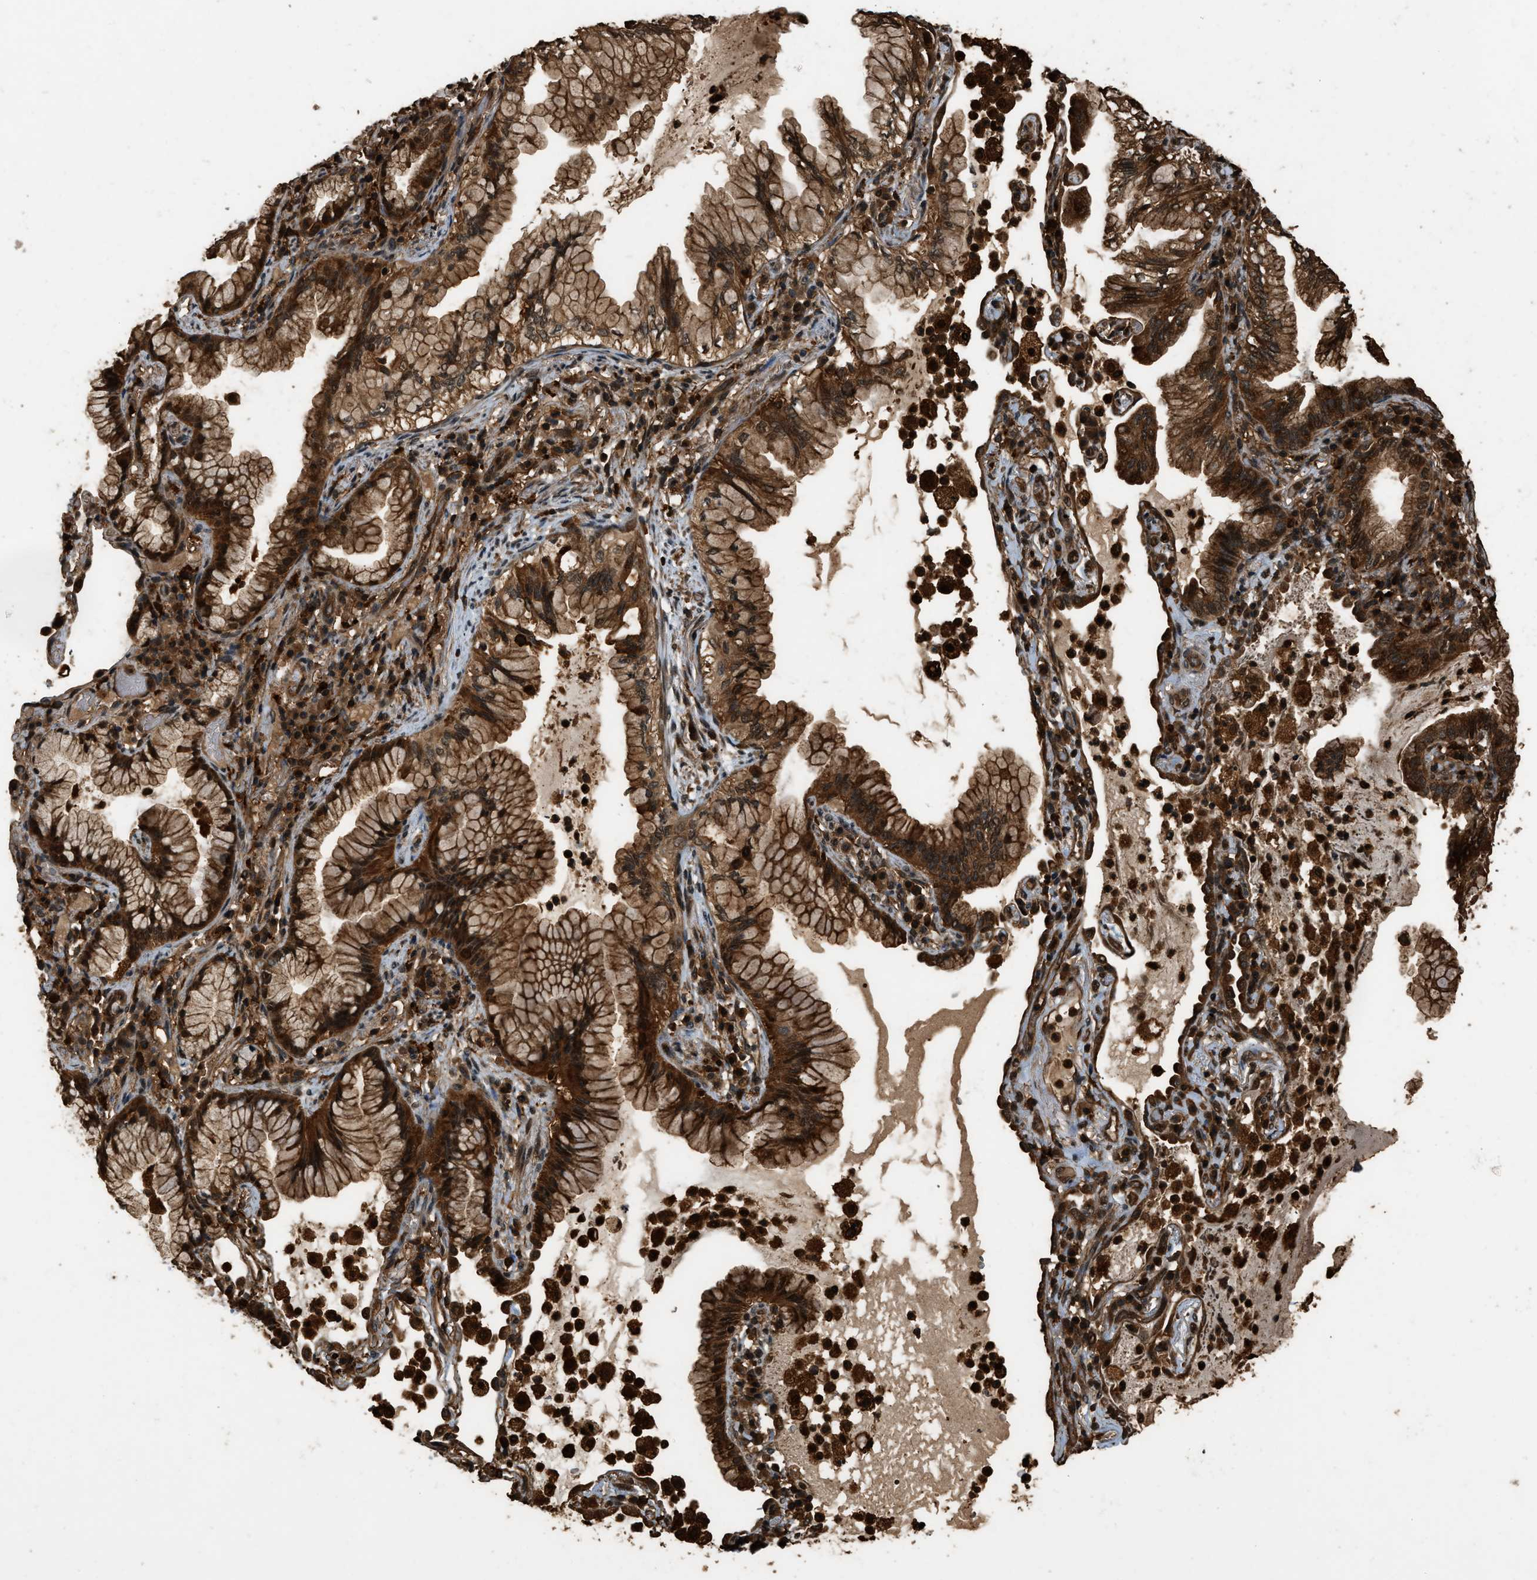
{"staining": {"intensity": "strong", "quantity": ">75%", "location": "cytoplasmic/membranous,nuclear"}, "tissue": "lung cancer", "cell_type": "Tumor cells", "image_type": "cancer", "snomed": [{"axis": "morphology", "description": "Adenocarcinoma, NOS"}, {"axis": "topography", "description": "Lung"}], "caption": "Immunohistochemical staining of human lung adenocarcinoma shows strong cytoplasmic/membranous and nuclear protein expression in about >75% of tumor cells. Immunohistochemistry (ihc) stains the protein of interest in brown and the nuclei are stained blue.", "gene": "RAP2A", "patient": {"sex": "female", "age": 70}}